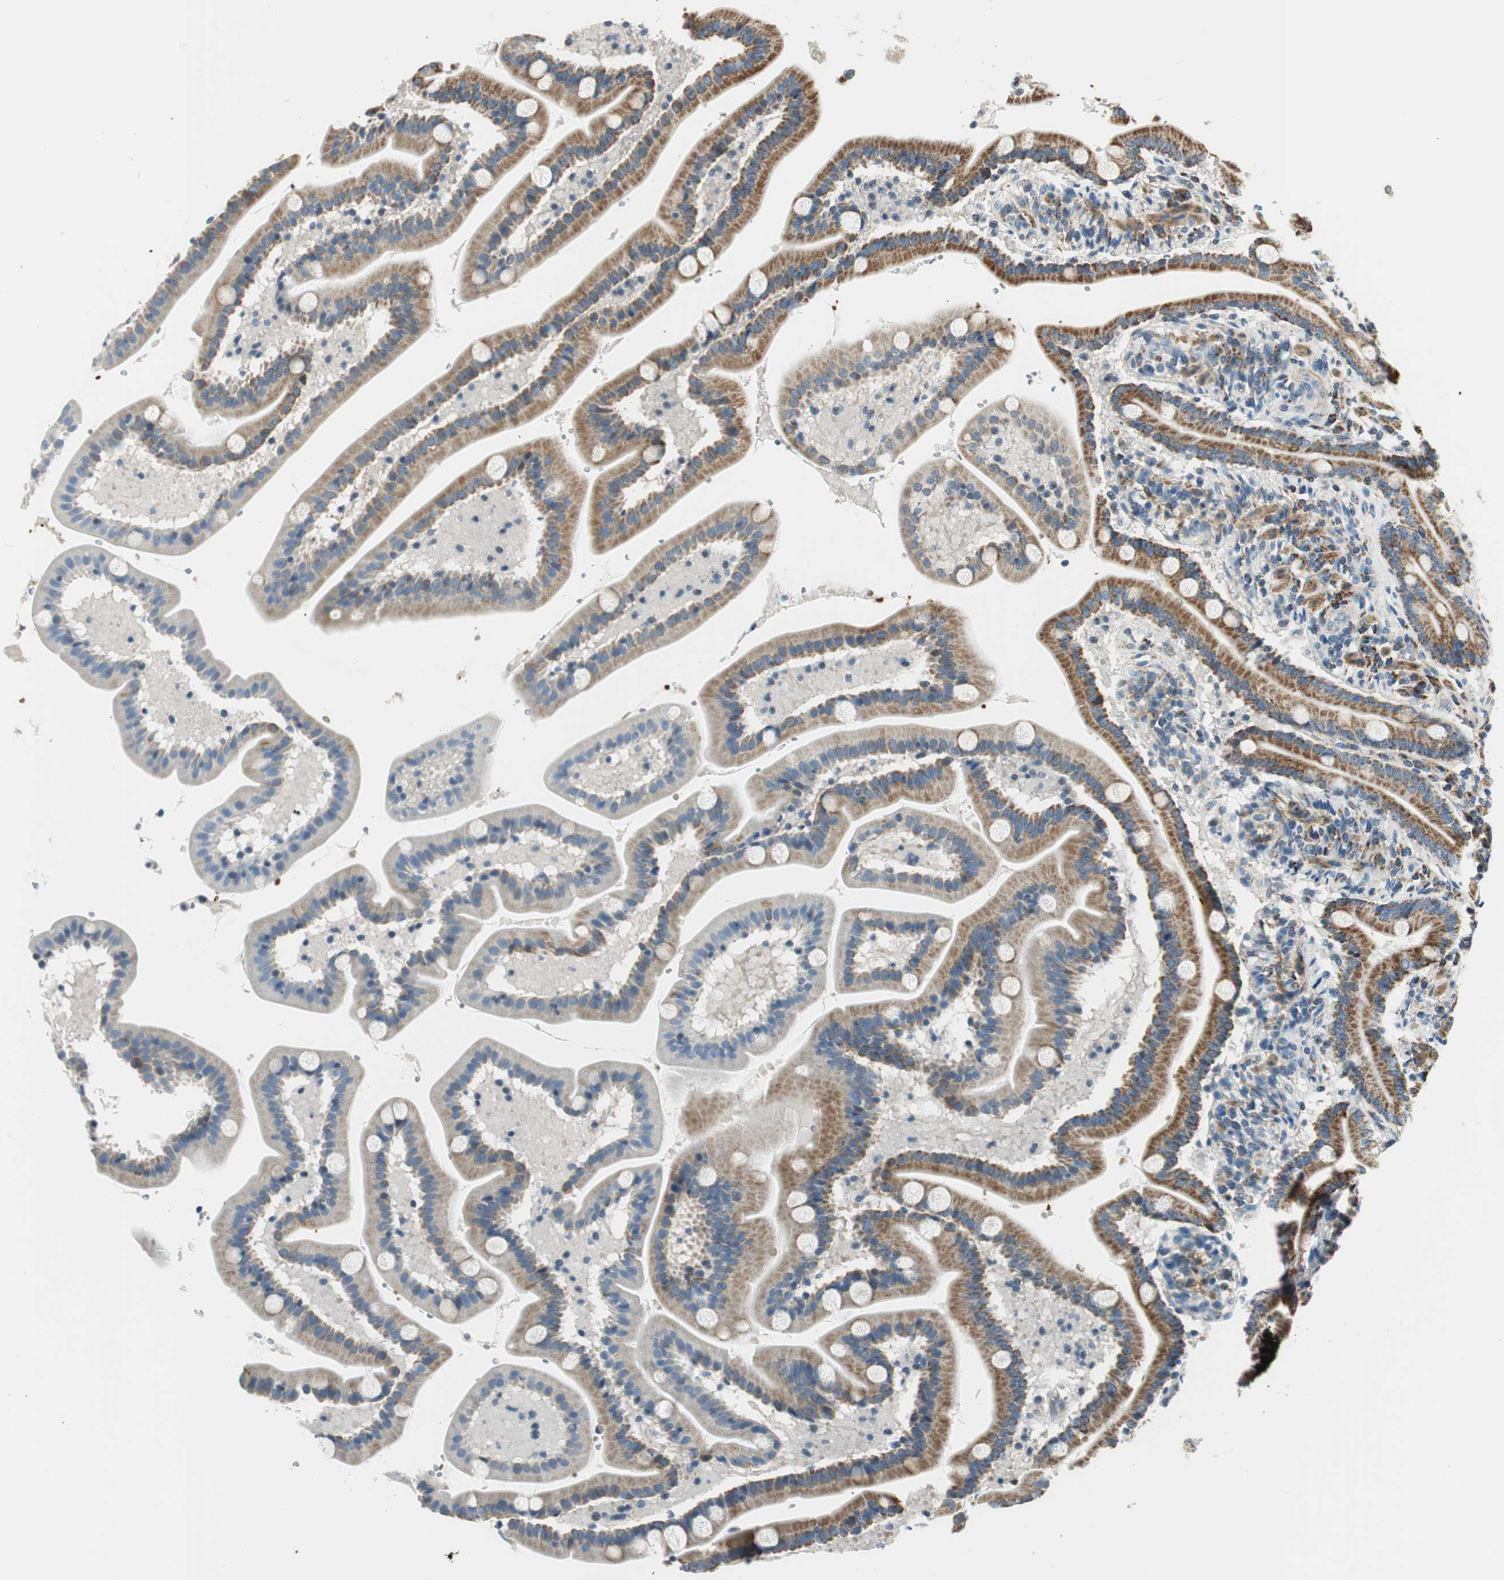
{"staining": {"intensity": "moderate", "quantity": ">75%", "location": "cytoplasmic/membranous"}, "tissue": "duodenum", "cell_type": "Glandular cells", "image_type": "normal", "snomed": [{"axis": "morphology", "description": "Normal tissue, NOS"}, {"axis": "topography", "description": "Duodenum"}], "caption": "Immunohistochemical staining of normal duodenum exhibits moderate cytoplasmic/membranous protein positivity in about >75% of glandular cells.", "gene": "RORB", "patient": {"sex": "male", "age": 54}}